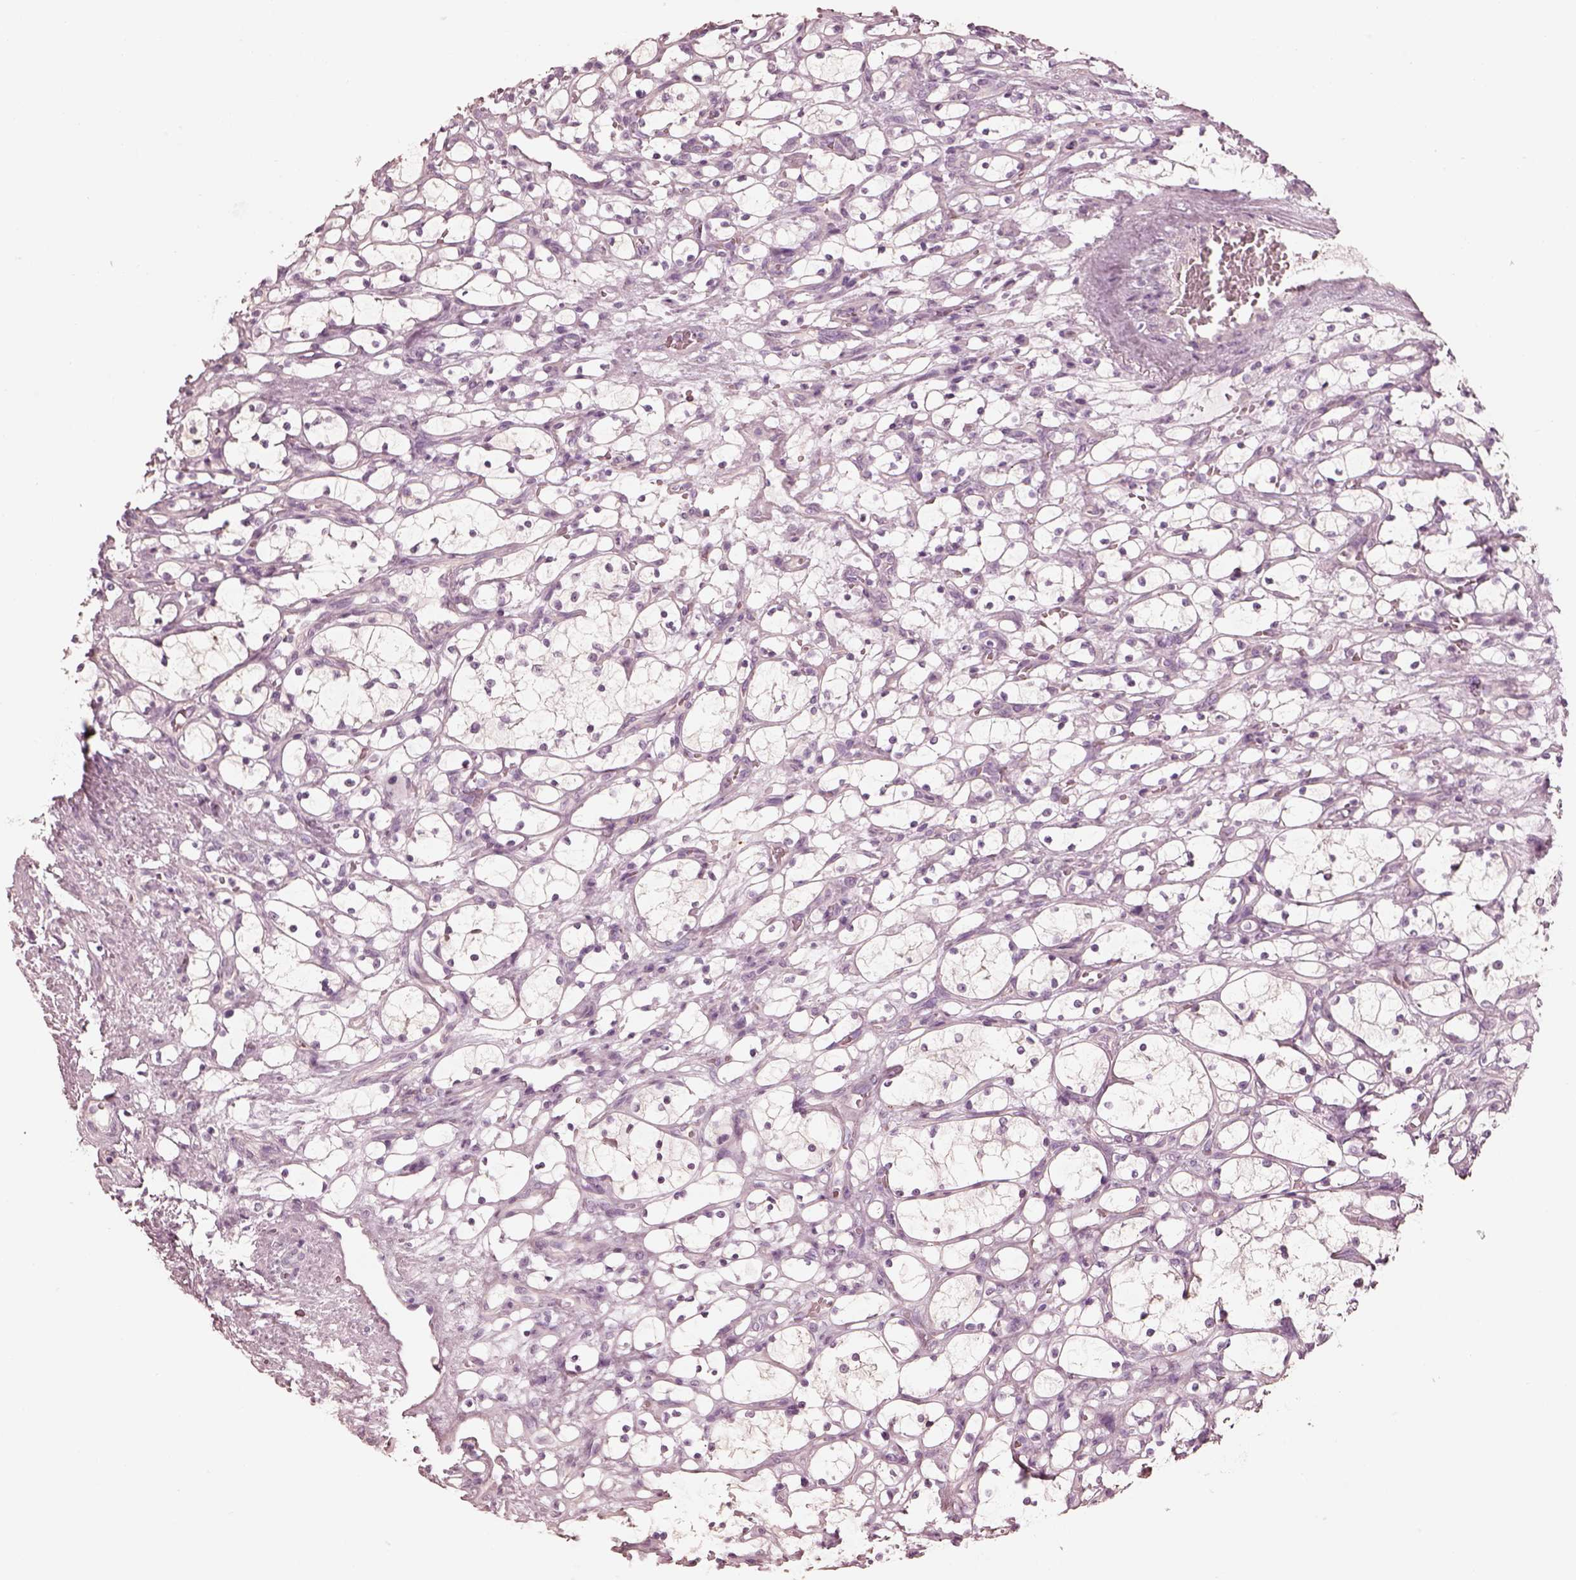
{"staining": {"intensity": "negative", "quantity": "none", "location": "none"}, "tissue": "renal cancer", "cell_type": "Tumor cells", "image_type": "cancer", "snomed": [{"axis": "morphology", "description": "Adenocarcinoma, NOS"}, {"axis": "topography", "description": "Kidney"}], "caption": "The immunohistochemistry micrograph has no significant staining in tumor cells of renal adenocarcinoma tissue.", "gene": "ZP4", "patient": {"sex": "female", "age": 69}}